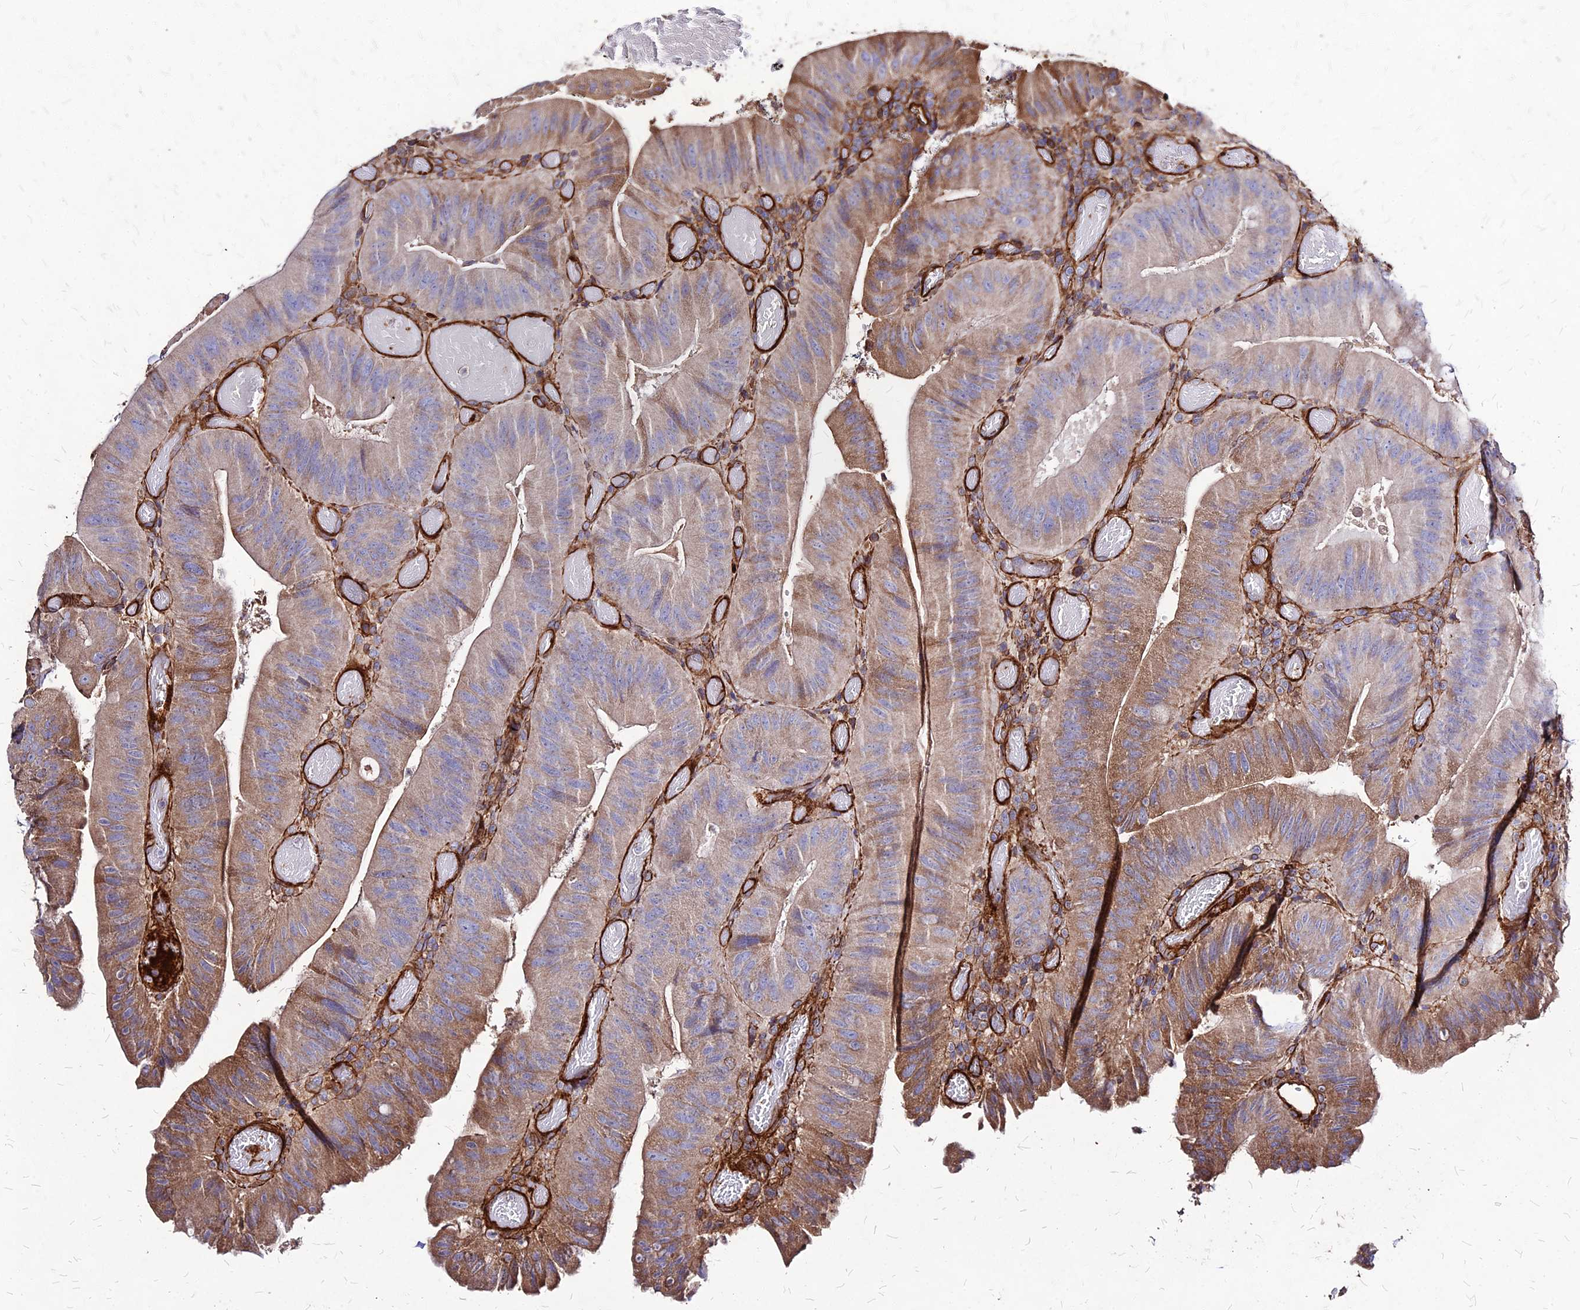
{"staining": {"intensity": "moderate", "quantity": ">75%", "location": "cytoplasmic/membranous"}, "tissue": "colorectal cancer", "cell_type": "Tumor cells", "image_type": "cancer", "snomed": [{"axis": "morphology", "description": "Adenocarcinoma, NOS"}, {"axis": "topography", "description": "Colon"}], "caption": "An image of human colorectal cancer (adenocarcinoma) stained for a protein exhibits moderate cytoplasmic/membranous brown staining in tumor cells.", "gene": "EFCC1", "patient": {"sex": "female", "age": 43}}